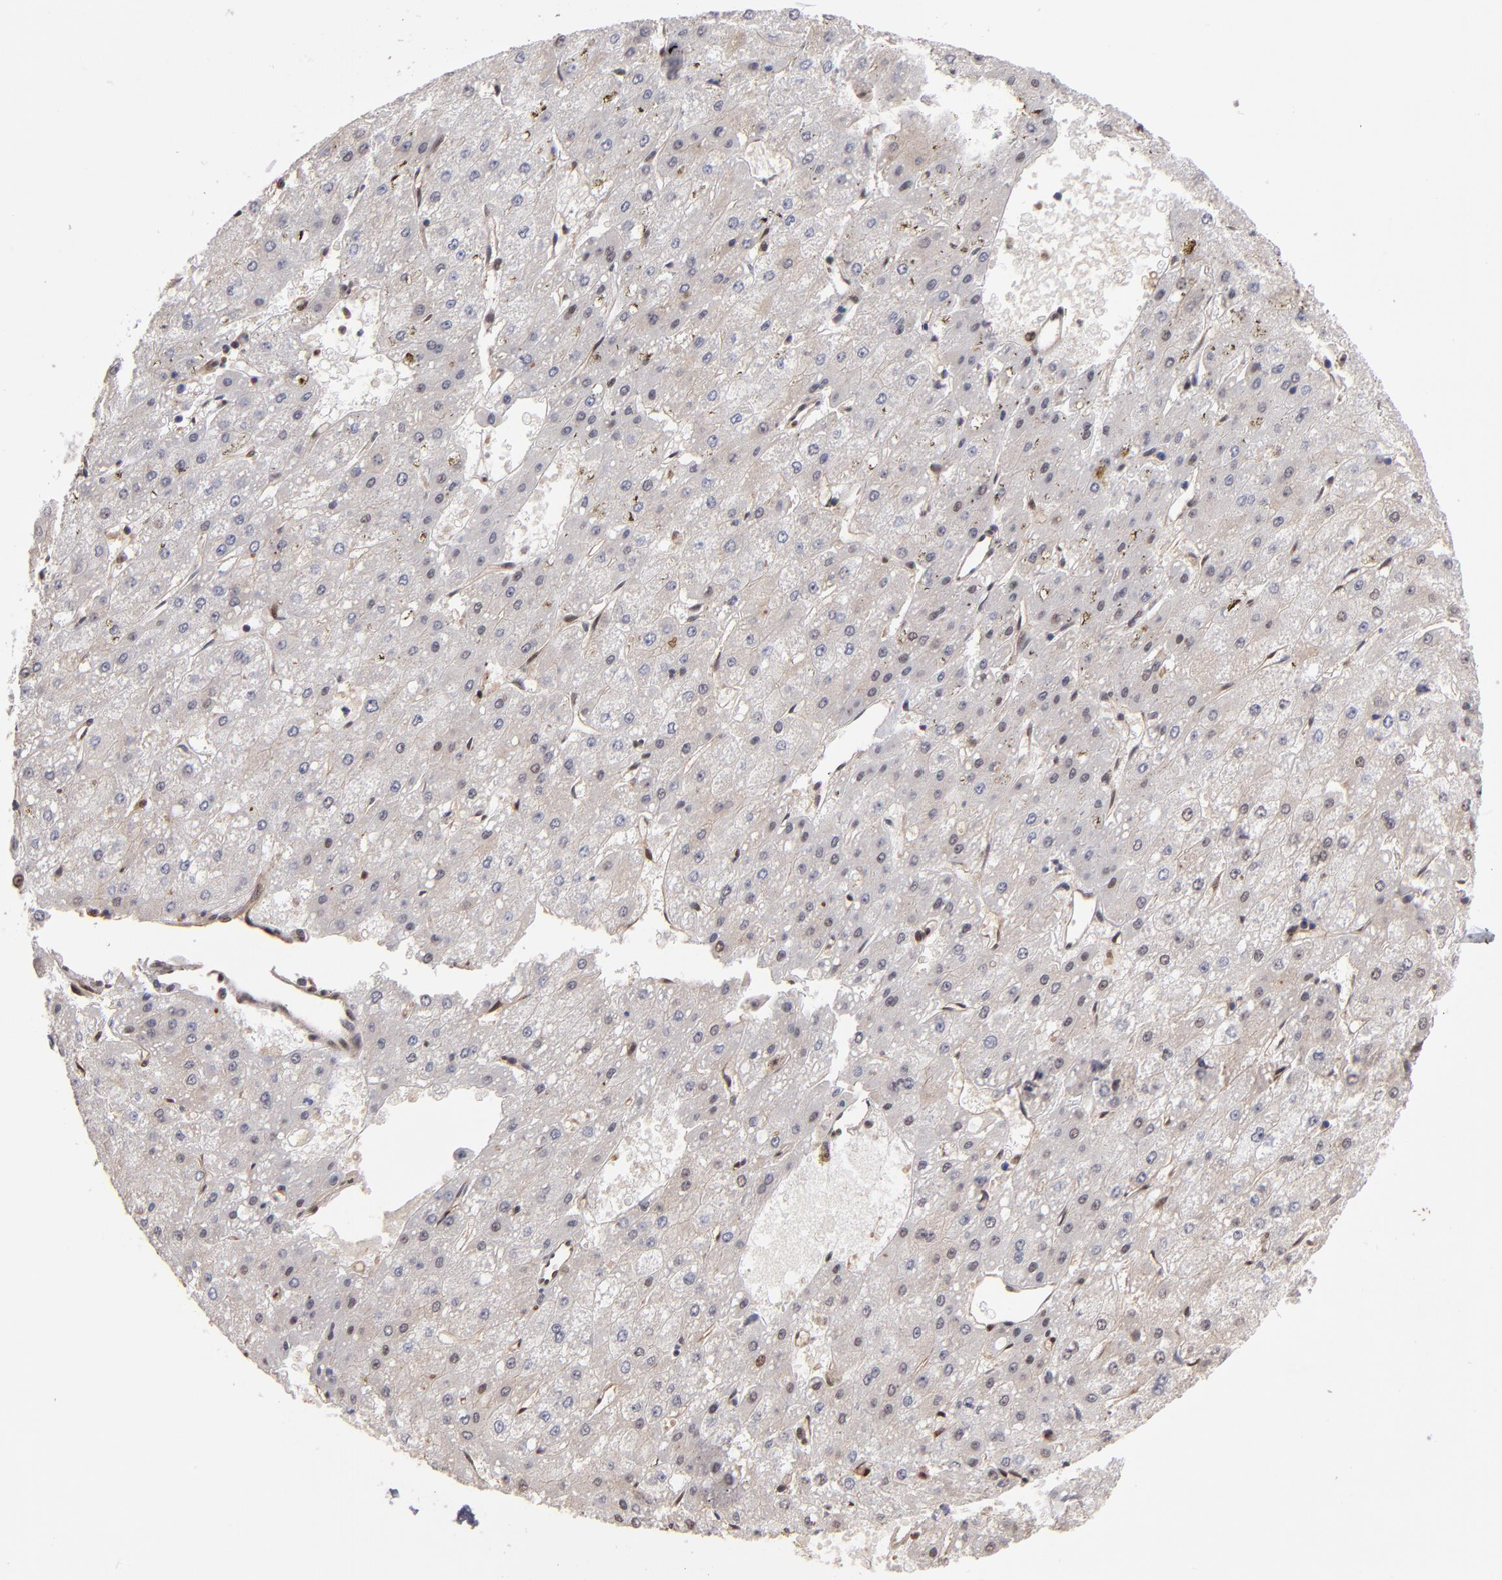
{"staining": {"intensity": "negative", "quantity": "none", "location": "none"}, "tissue": "liver cancer", "cell_type": "Tumor cells", "image_type": "cancer", "snomed": [{"axis": "morphology", "description": "Carcinoma, Hepatocellular, NOS"}, {"axis": "topography", "description": "Liver"}], "caption": "Micrograph shows no significant protein positivity in tumor cells of liver cancer.", "gene": "PSMD10", "patient": {"sex": "female", "age": 52}}